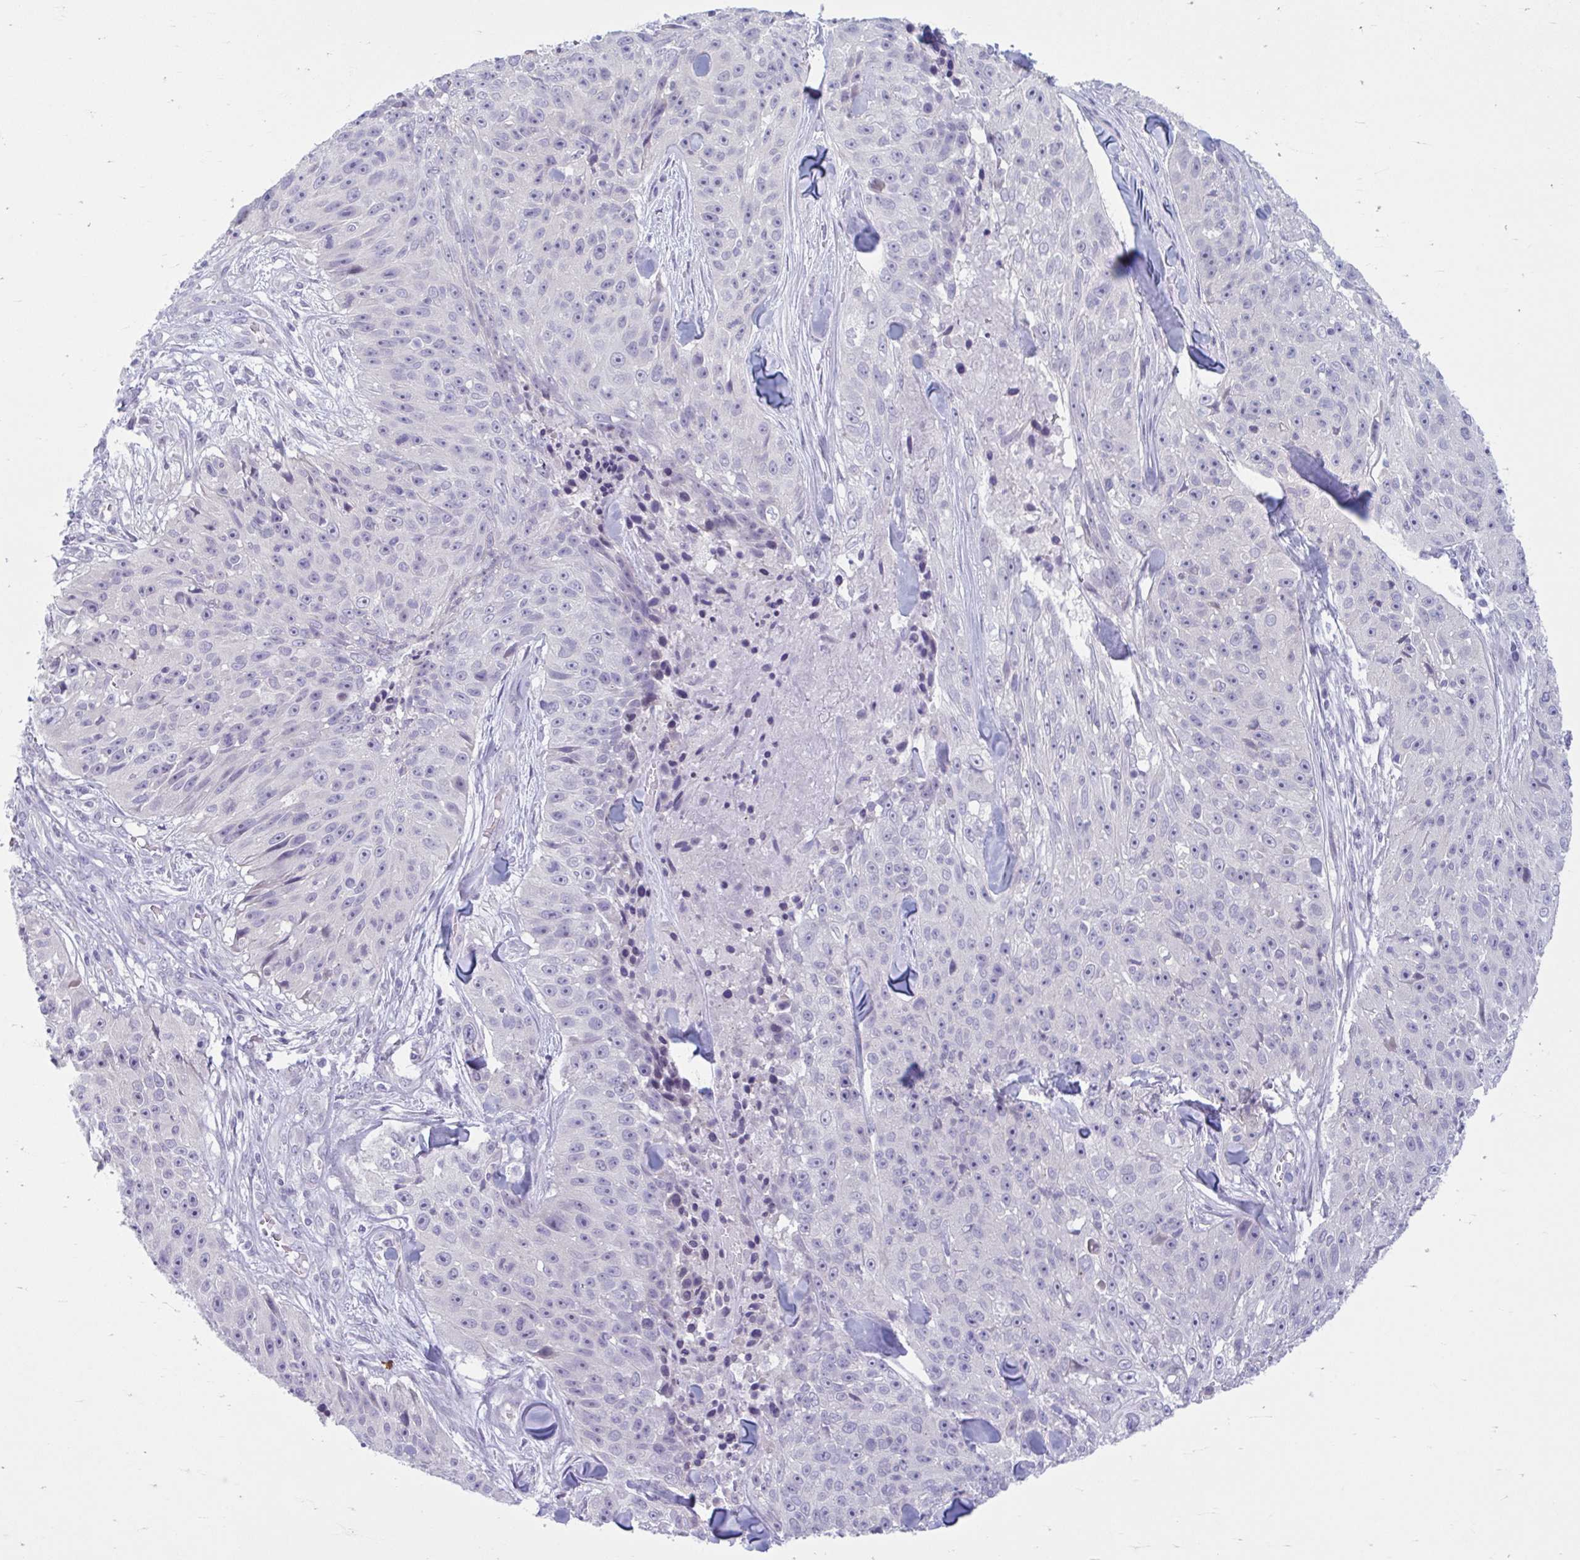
{"staining": {"intensity": "negative", "quantity": "none", "location": "none"}, "tissue": "skin cancer", "cell_type": "Tumor cells", "image_type": "cancer", "snomed": [{"axis": "morphology", "description": "Squamous cell carcinoma, NOS"}, {"axis": "topography", "description": "Skin"}], "caption": "The histopathology image reveals no significant positivity in tumor cells of skin squamous cell carcinoma. (Stains: DAB immunohistochemistry (IHC) with hematoxylin counter stain, Microscopy: brightfield microscopy at high magnification).", "gene": "FAM153A", "patient": {"sex": "female", "age": 87}}